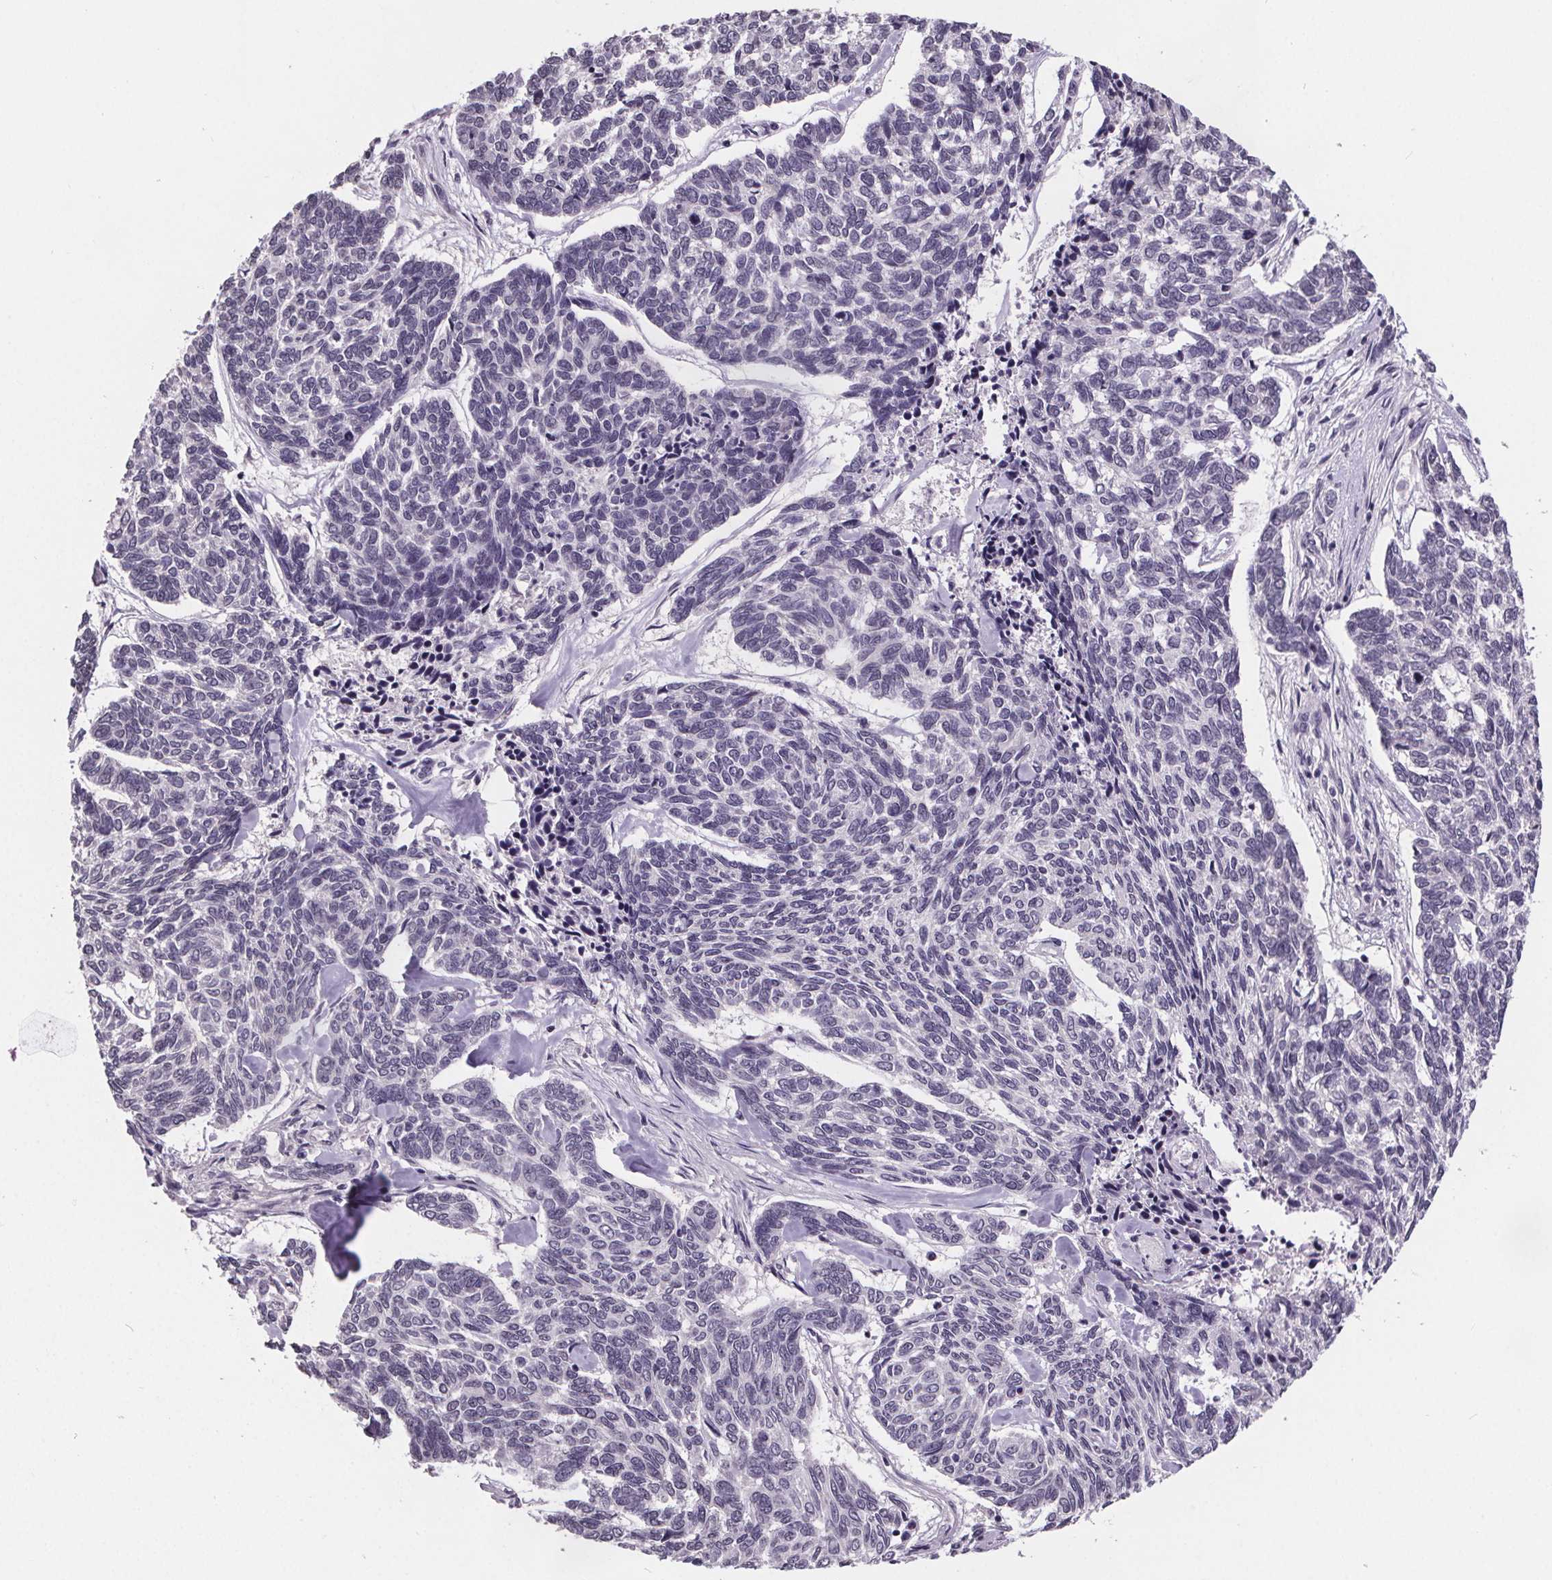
{"staining": {"intensity": "negative", "quantity": "none", "location": "none"}, "tissue": "skin cancer", "cell_type": "Tumor cells", "image_type": "cancer", "snomed": [{"axis": "morphology", "description": "Basal cell carcinoma"}, {"axis": "topography", "description": "Skin"}], "caption": "Skin cancer stained for a protein using immunohistochemistry exhibits no staining tumor cells.", "gene": "NKX6-1", "patient": {"sex": "female", "age": 65}}